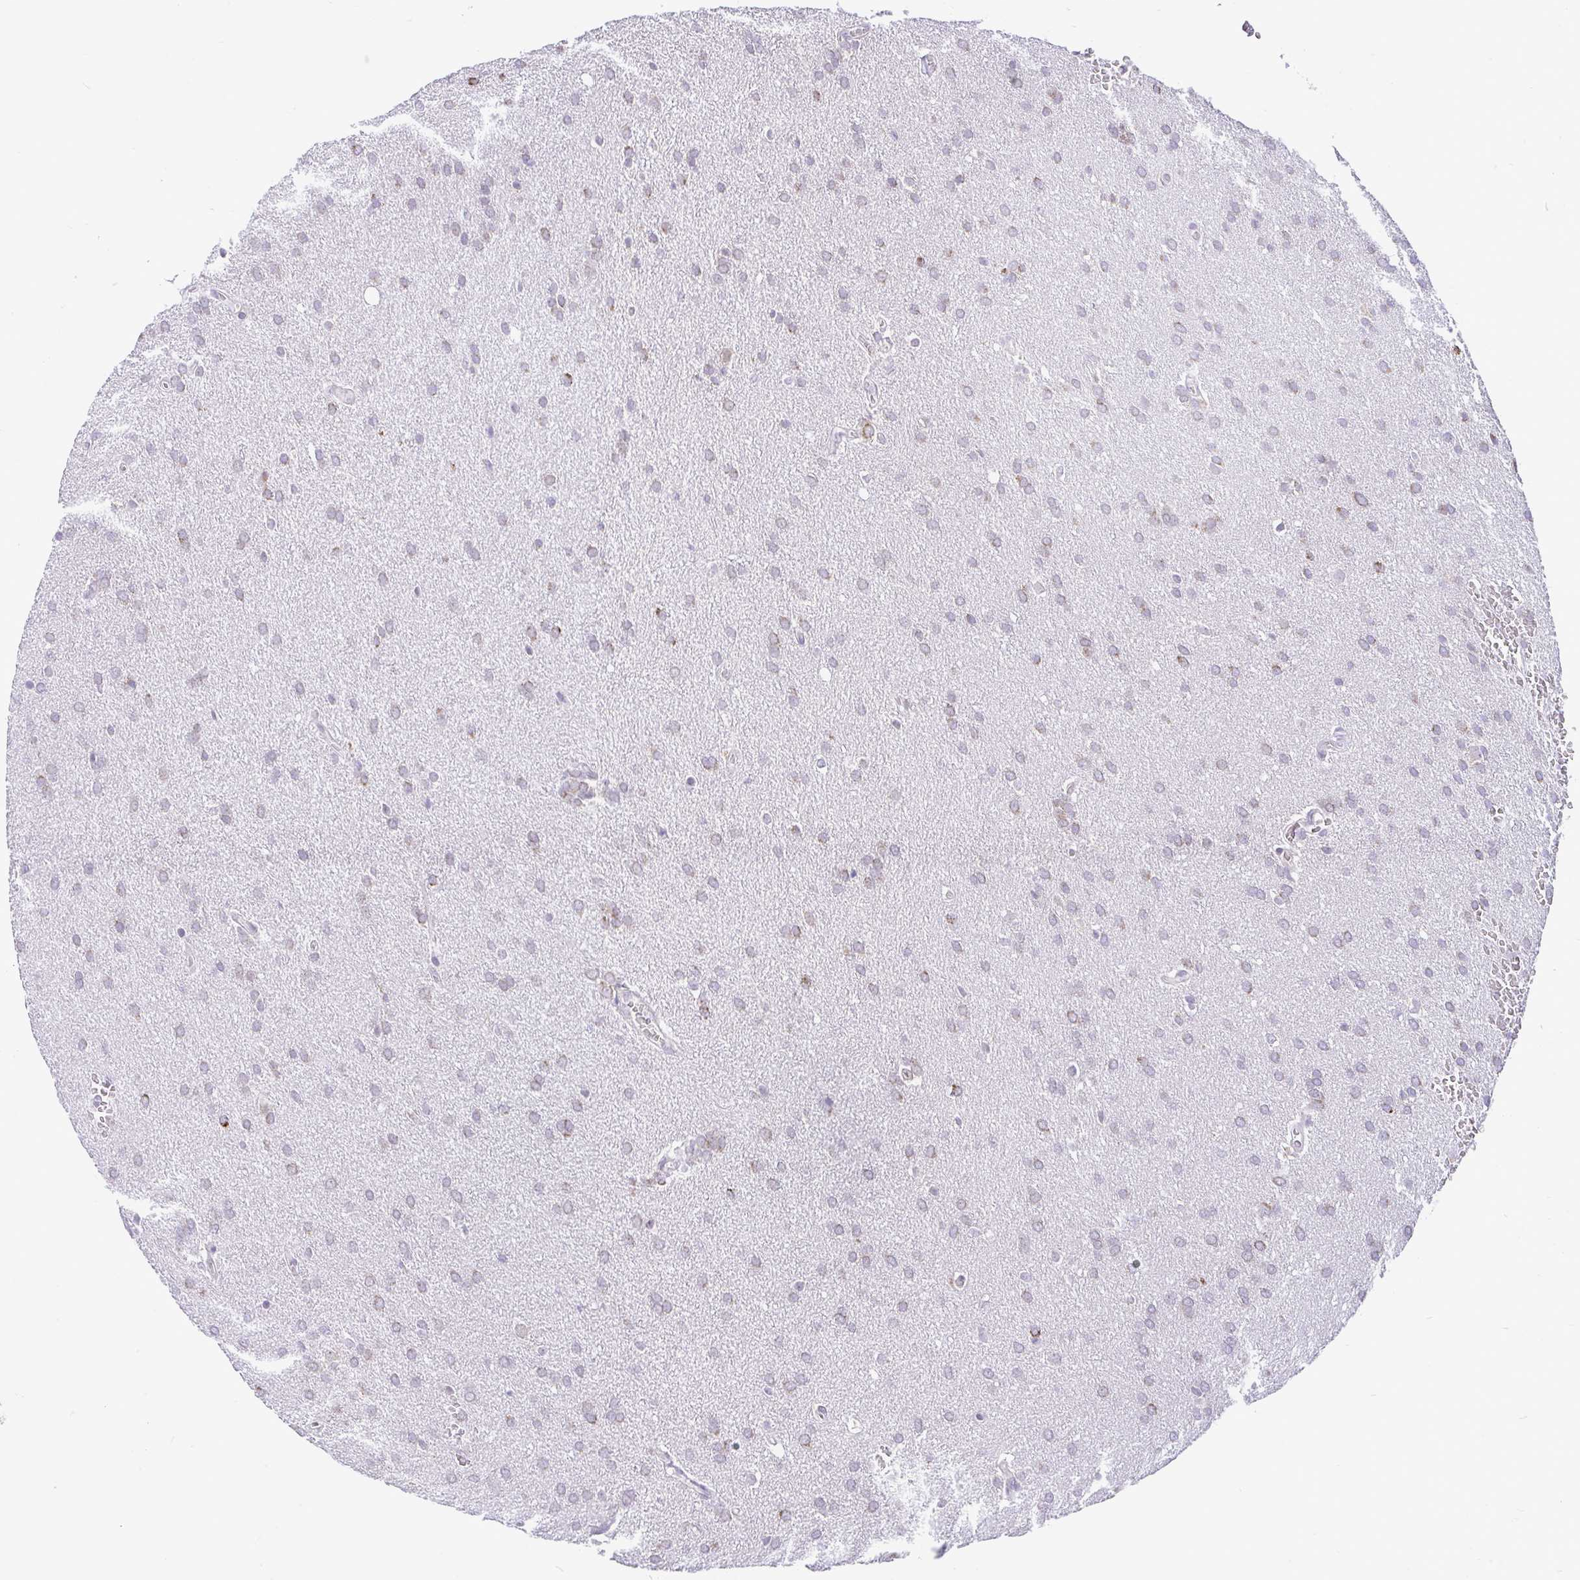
{"staining": {"intensity": "moderate", "quantity": "25%-75%", "location": "cytoplasmic/membranous"}, "tissue": "glioma", "cell_type": "Tumor cells", "image_type": "cancer", "snomed": [{"axis": "morphology", "description": "Glioma, malignant, Low grade"}, {"axis": "topography", "description": "Brain"}], "caption": "Protein analysis of low-grade glioma (malignant) tissue displays moderate cytoplasmic/membranous expression in approximately 25%-75% of tumor cells. (brown staining indicates protein expression, while blue staining denotes nuclei).", "gene": "PYCR2", "patient": {"sex": "female", "age": 33}}